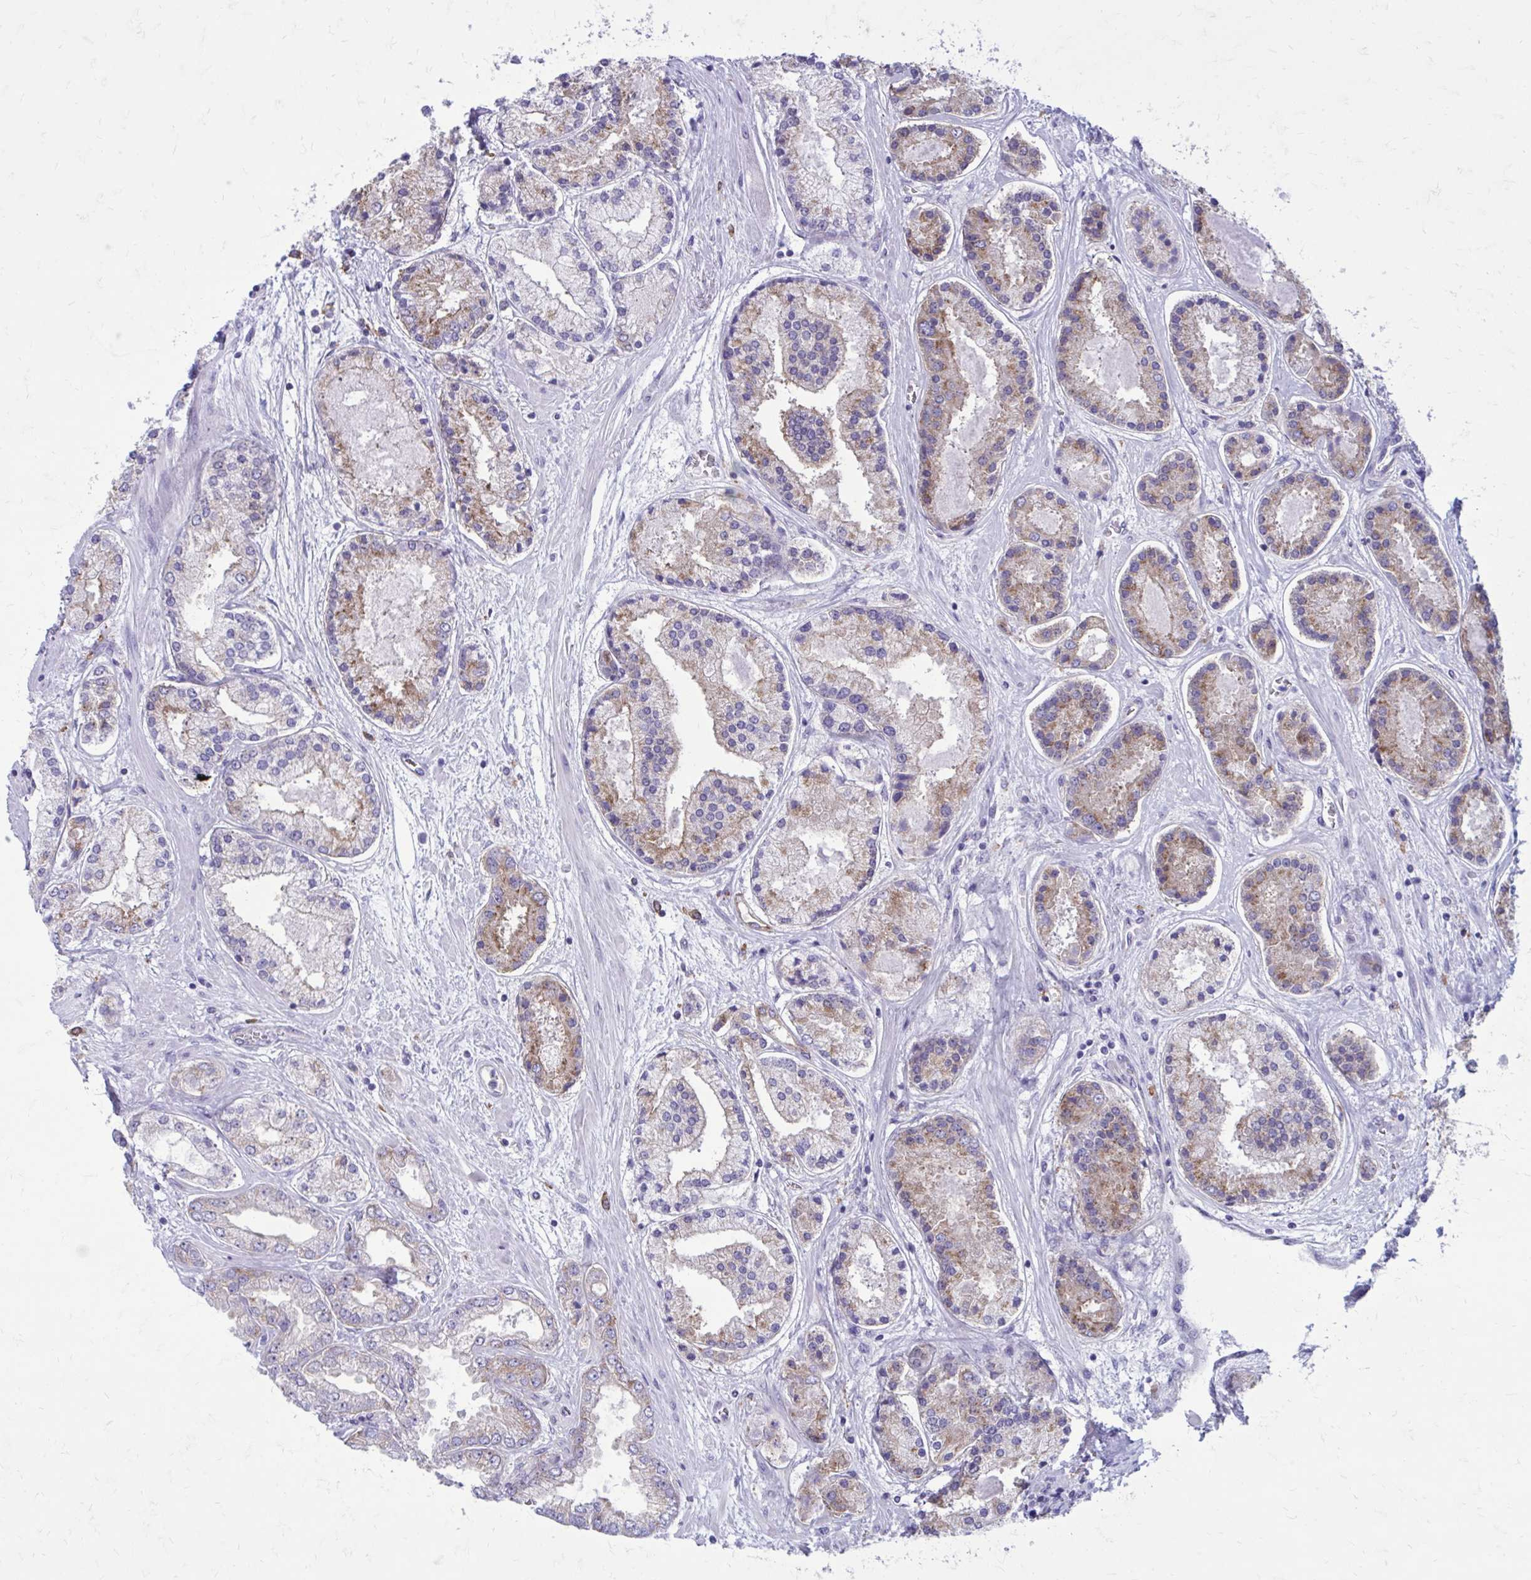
{"staining": {"intensity": "weak", "quantity": "25%-75%", "location": "cytoplasmic/membranous"}, "tissue": "prostate cancer", "cell_type": "Tumor cells", "image_type": "cancer", "snomed": [{"axis": "morphology", "description": "Adenocarcinoma, High grade"}, {"axis": "topography", "description": "Prostate"}], "caption": "The image shows staining of prostate cancer, revealing weak cytoplasmic/membranous protein expression (brown color) within tumor cells.", "gene": "CLTA", "patient": {"sex": "male", "age": 67}}